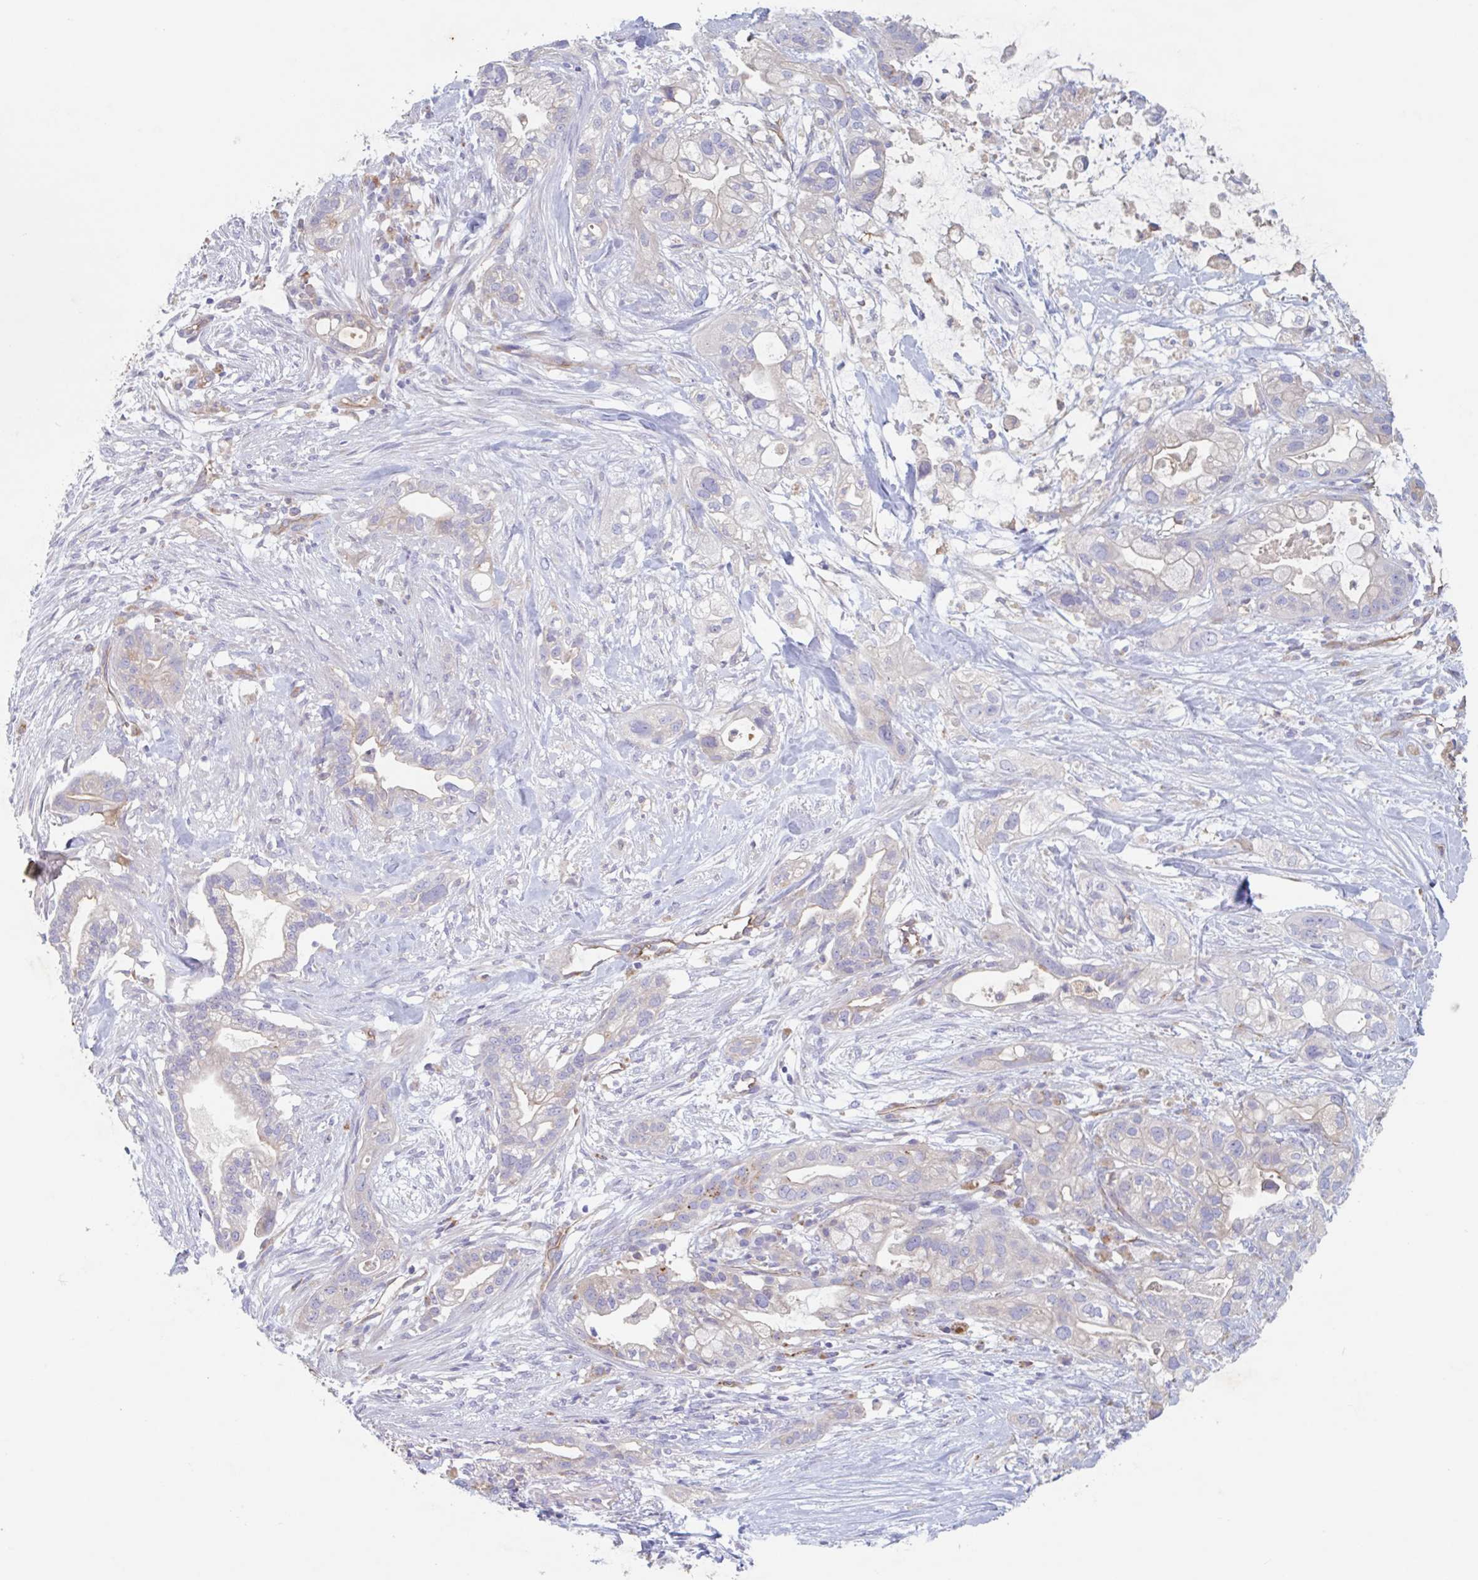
{"staining": {"intensity": "negative", "quantity": "none", "location": "none"}, "tissue": "pancreatic cancer", "cell_type": "Tumor cells", "image_type": "cancer", "snomed": [{"axis": "morphology", "description": "Adenocarcinoma, NOS"}, {"axis": "topography", "description": "Pancreas"}], "caption": "Immunohistochemistry photomicrograph of human pancreatic cancer (adenocarcinoma) stained for a protein (brown), which shows no staining in tumor cells. The staining was performed using DAB (3,3'-diaminobenzidine) to visualize the protein expression in brown, while the nuclei were stained in blue with hematoxylin (Magnification: 20x).", "gene": "MANBA", "patient": {"sex": "male", "age": 44}}